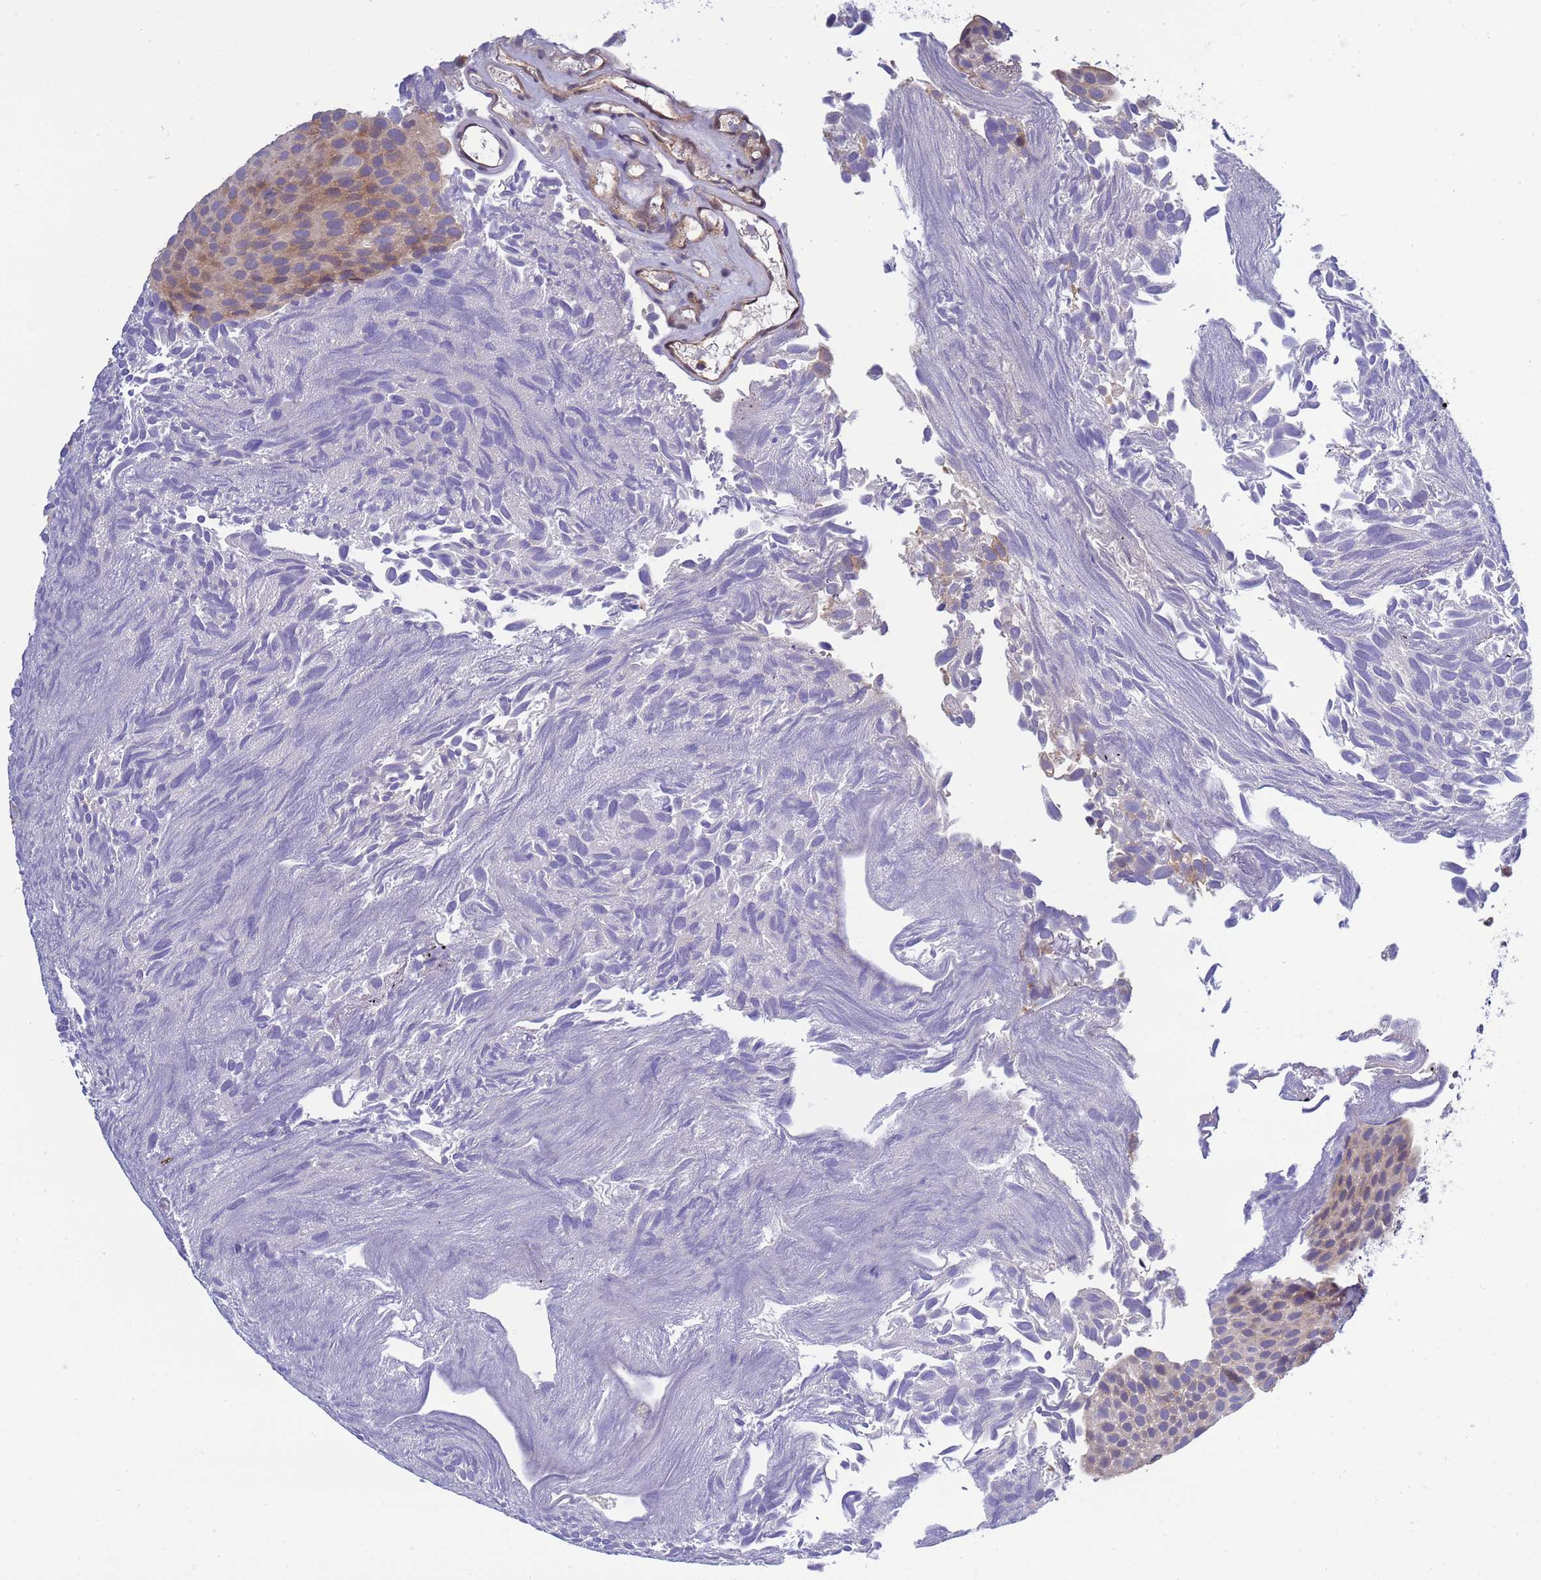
{"staining": {"intensity": "moderate", "quantity": "<25%", "location": "cytoplasmic/membranous"}, "tissue": "urothelial cancer", "cell_type": "Tumor cells", "image_type": "cancer", "snomed": [{"axis": "morphology", "description": "Urothelial carcinoma, Low grade"}, {"axis": "topography", "description": "Urinary bladder"}], "caption": "Human low-grade urothelial carcinoma stained for a protein (brown) demonstrates moderate cytoplasmic/membranous positive expression in approximately <25% of tumor cells.", "gene": "RAPGEF4", "patient": {"sex": "male", "age": 89}}